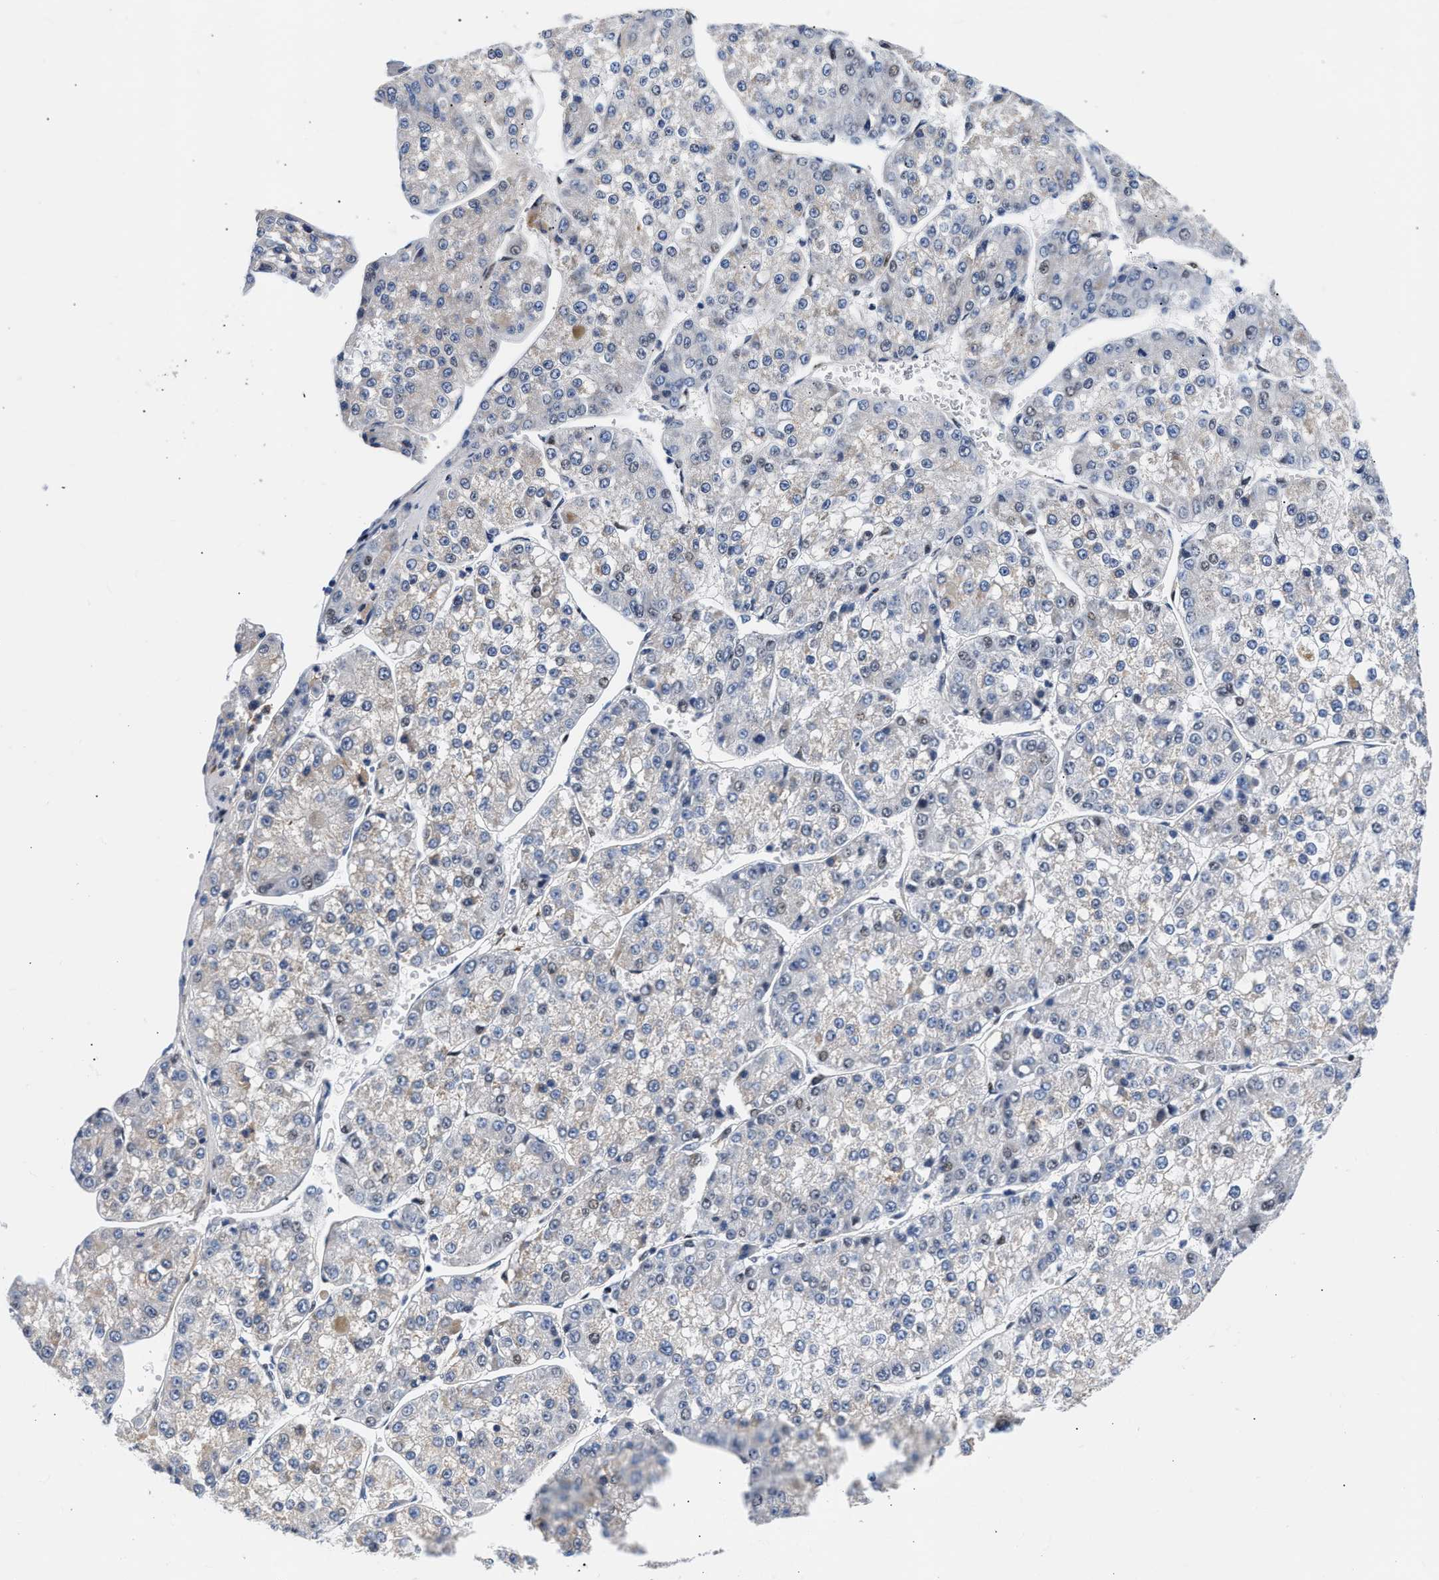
{"staining": {"intensity": "negative", "quantity": "none", "location": "none"}, "tissue": "liver cancer", "cell_type": "Tumor cells", "image_type": "cancer", "snomed": [{"axis": "morphology", "description": "Carcinoma, Hepatocellular, NOS"}, {"axis": "topography", "description": "Liver"}], "caption": "A micrograph of liver cancer stained for a protein shows no brown staining in tumor cells.", "gene": "ACTL7B", "patient": {"sex": "female", "age": 73}}